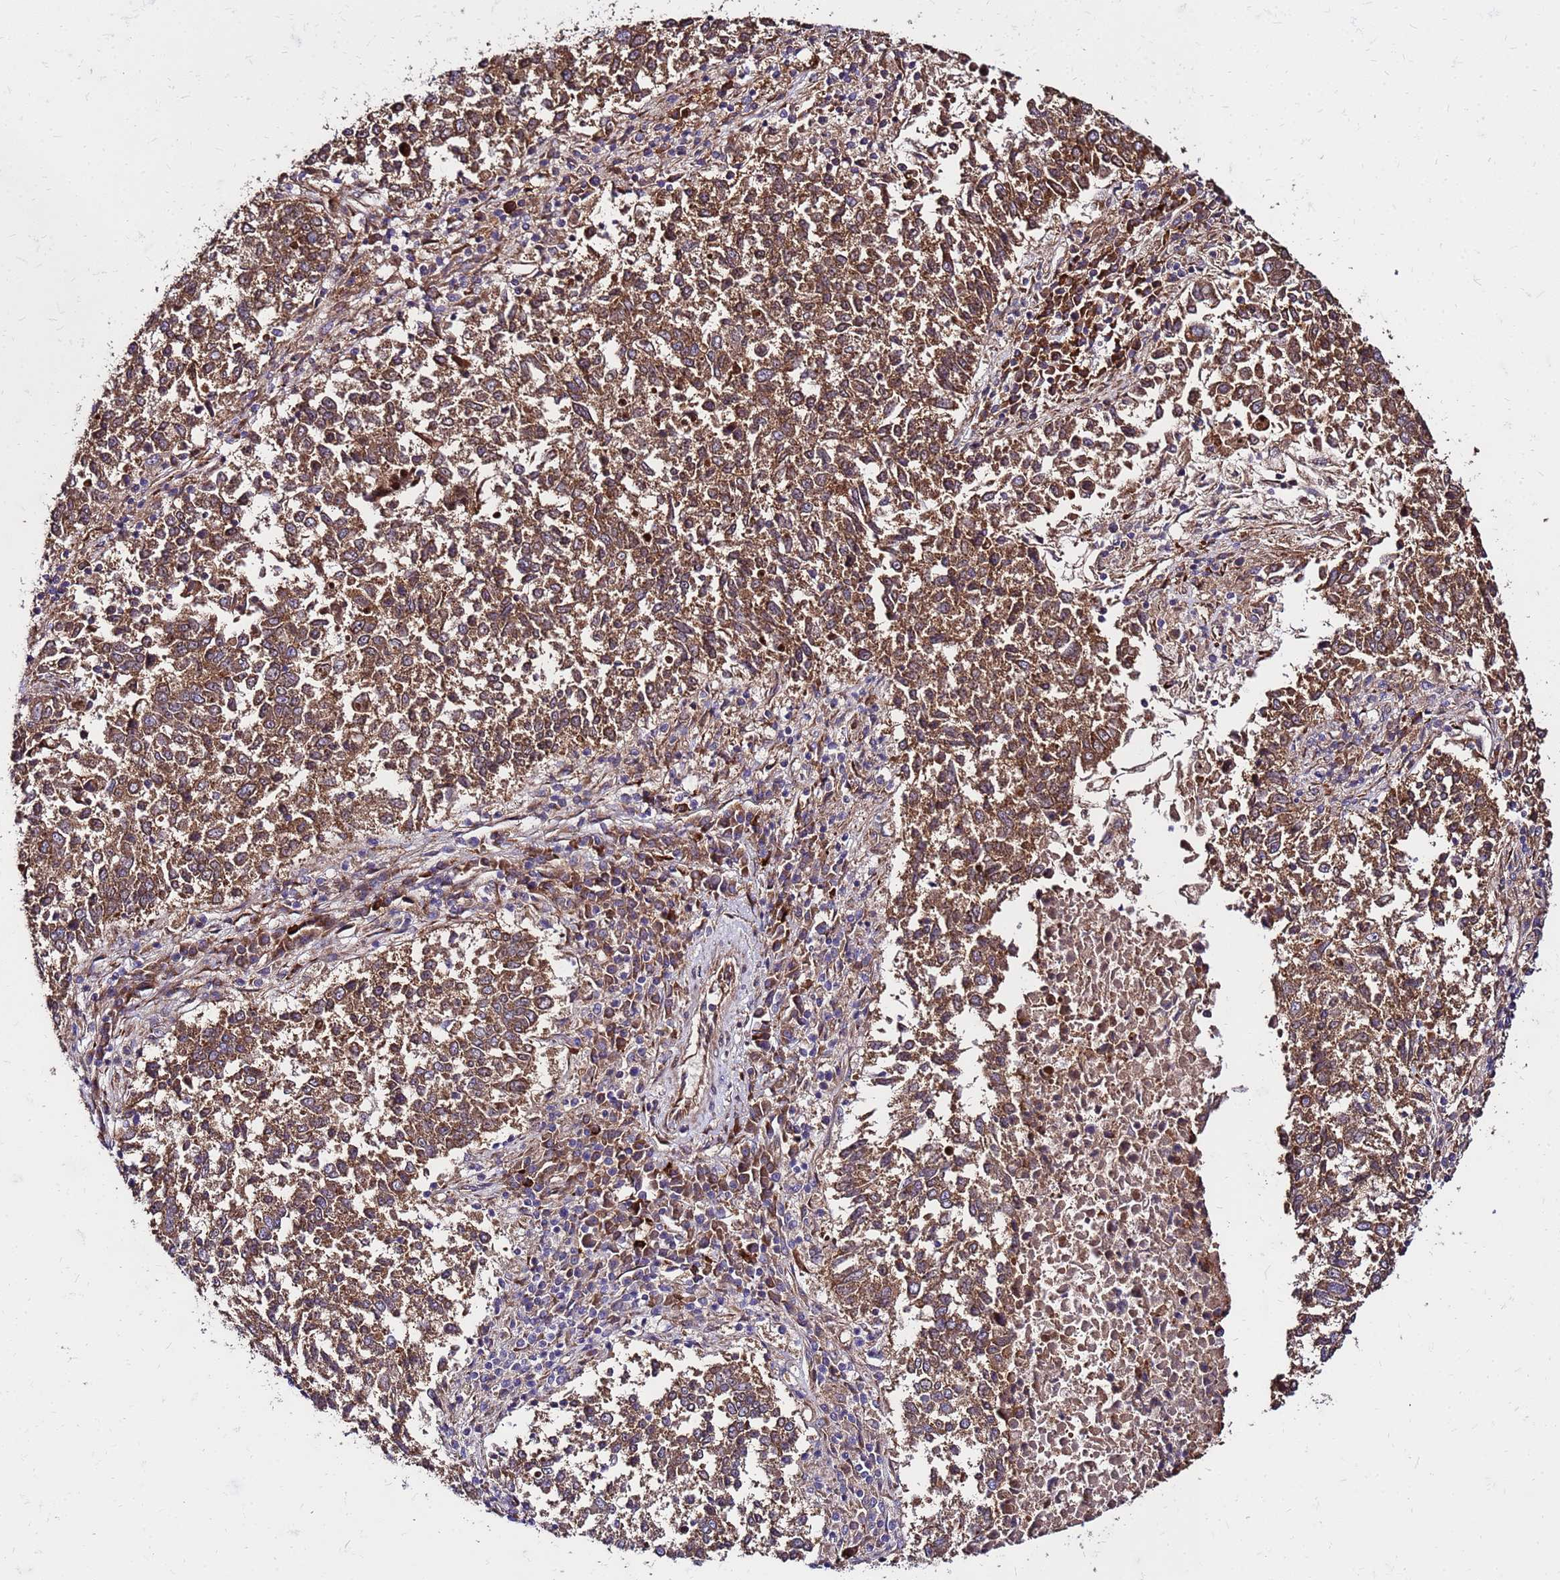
{"staining": {"intensity": "strong", "quantity": ">75%", "location": "cytoplasmic/membranous"}, "tissue": "lung cancer", "cell_type": "Tumor cells", "image_type": "cancer", "snomed": [{"axis": "morphology", "description": "Squamous cell carcinoma, NOS"}, {"axis": "topography", "description": "Lung"}], "caption": "Lung cancer (squamous cell carcinoma) tissue demonstrates strong cytoplasmic/membranous expression in about >75% of tumor cells", "gene": "WWC2", "patient": {"sex": "male", "age": 73}}